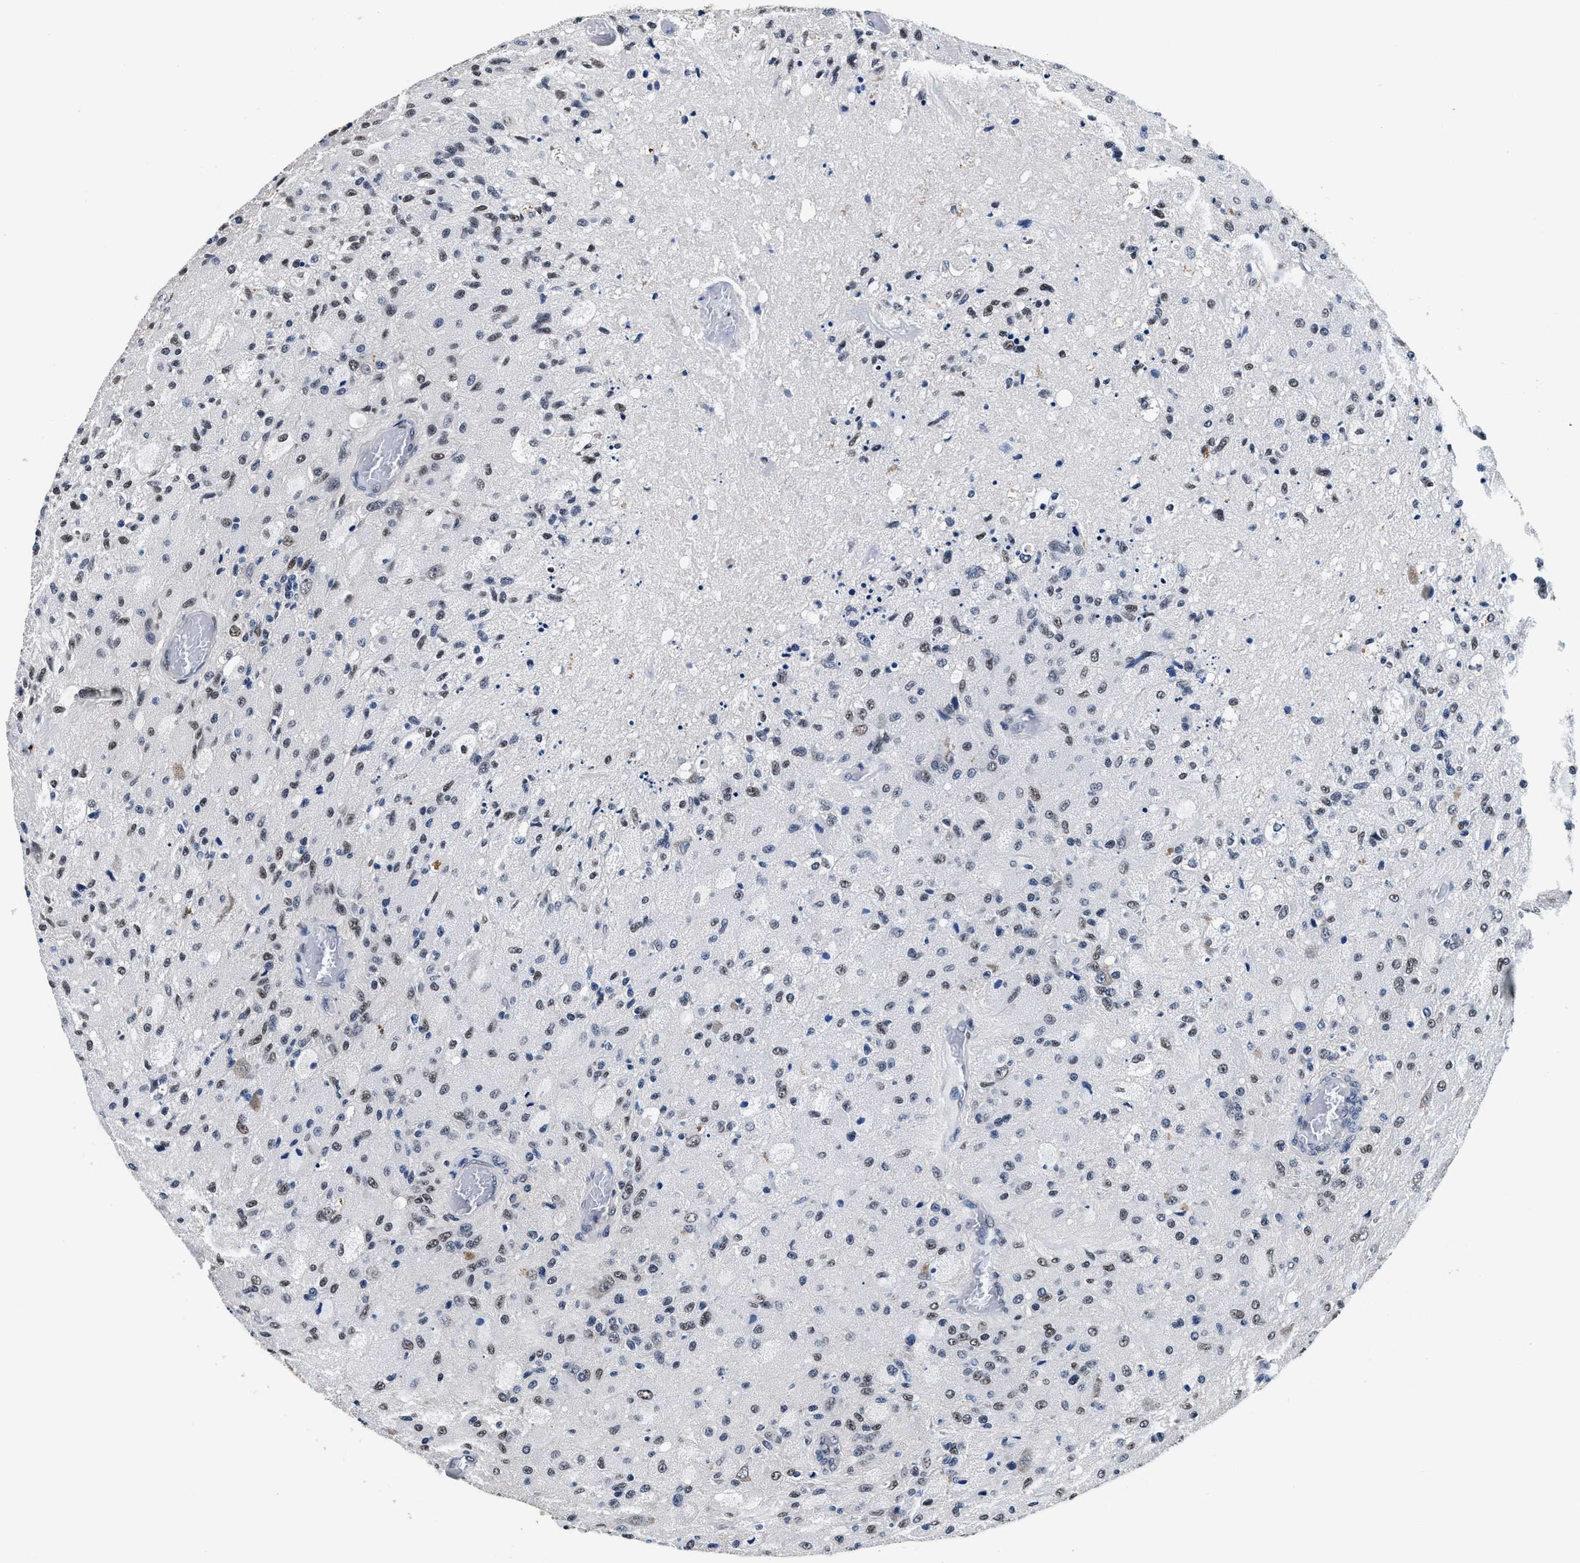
{"staining": {"intensity": "weak", "quantity": "25%-75%", "location": "nuclear"}, "tissue": "glioma", "cell_type": "Tumor cells", "image_type": "cancer", "snomed": [{"axis": "morphology", "description": "Normal tissue, NOS"}, {"axis": "morphology", "description": "Glioma, malignant, High grade"}, {"axis": "topography", "description": "Cerebral cortex"}], "caption": "The immunohistochemical stain highlights weak nuclear expression in tumor cells of malignant glioma (high-grade) tissue.", "gene": "USP16", "patient": {"sex": "male", "age": 77}}